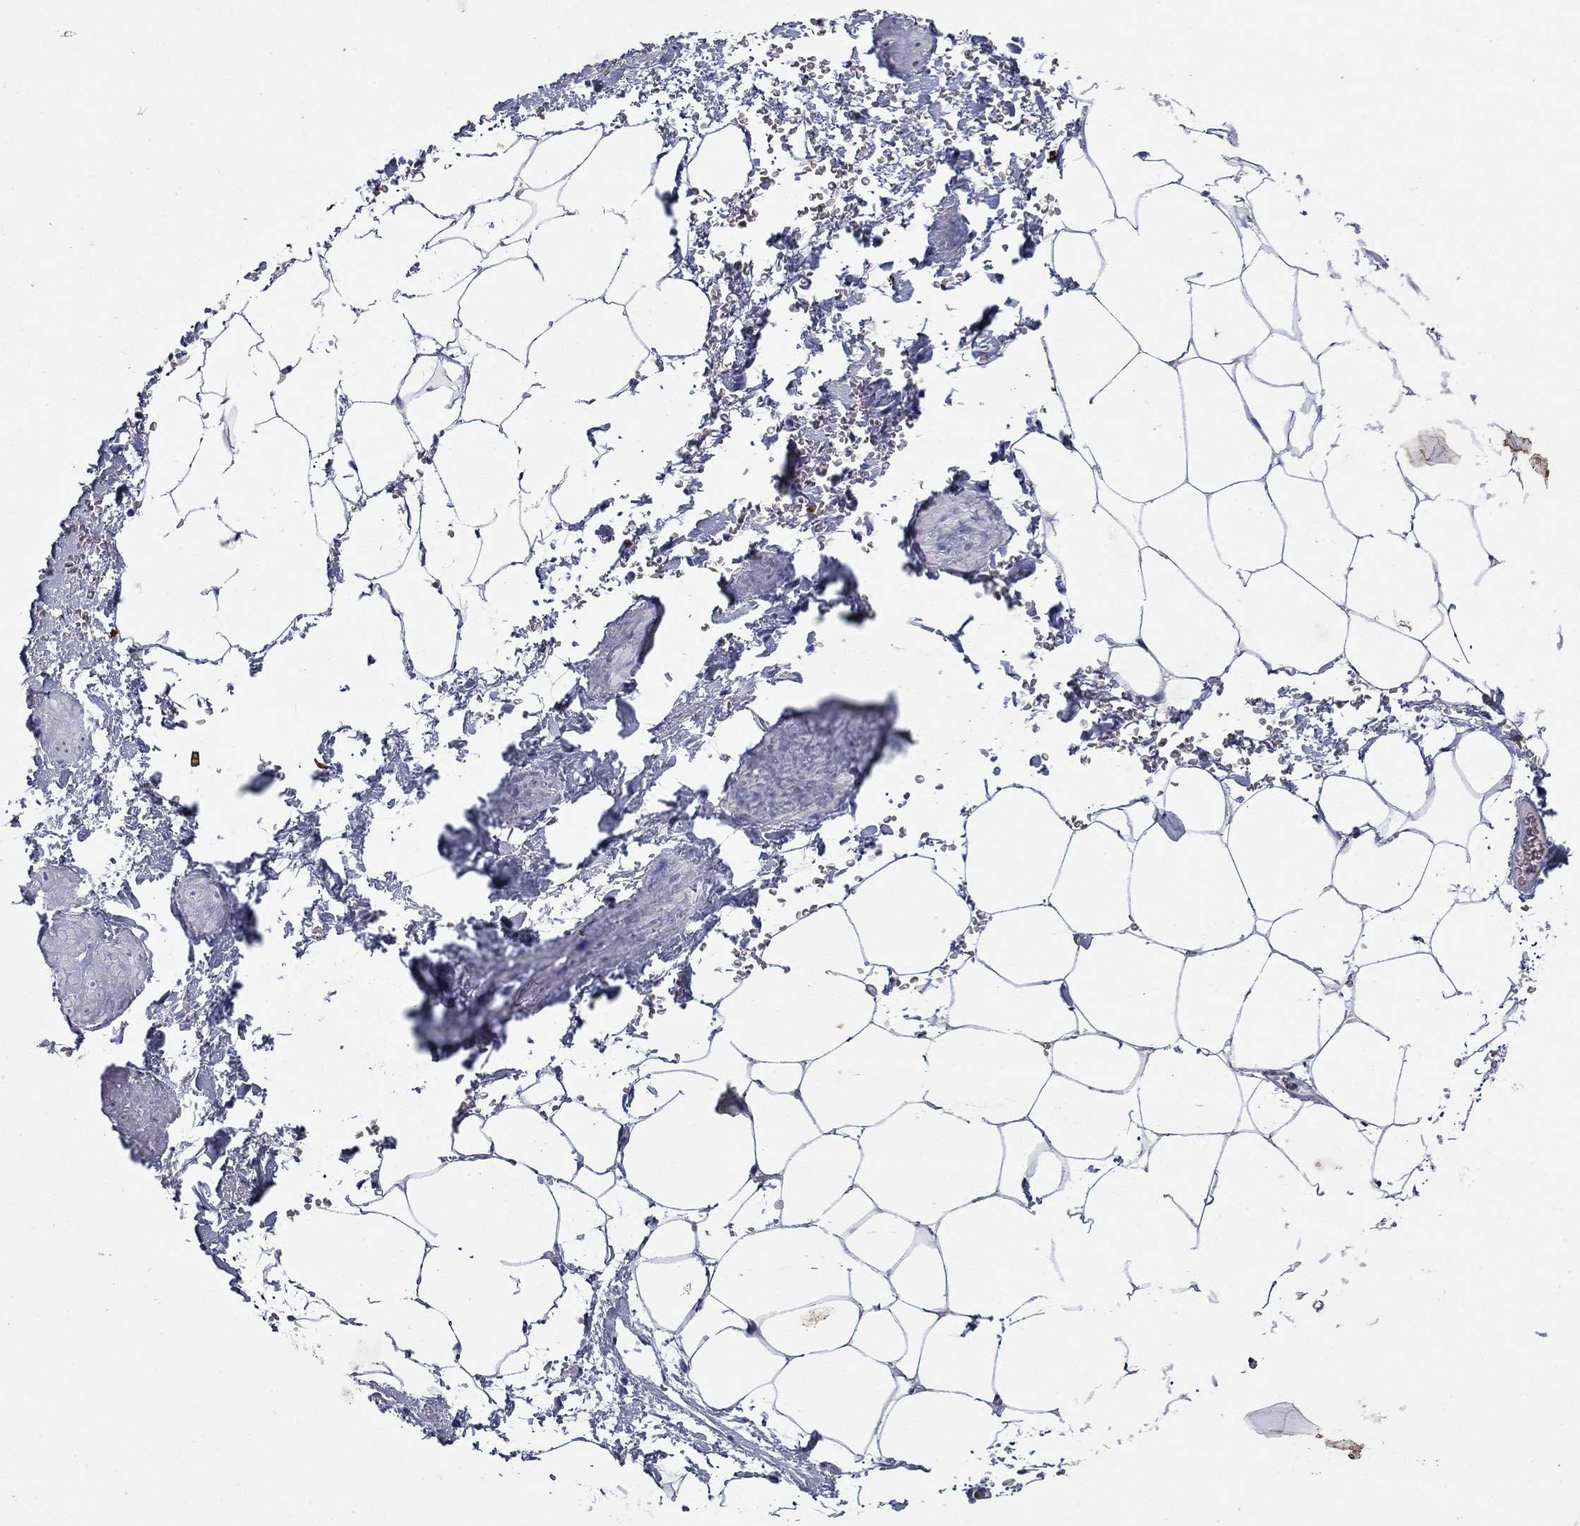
{"staining": {"intensity": "negative", "quantity": "none", "location": "none"}, "tissue": "adipose tissue", "cell_type": "Adipocytes", "image_type": "normal", "snomed": [{"axis": "morphology", "description": "Normal tissue, NOS"}, {"axis": "topography", "description": "Soft tissue"}, {"axis": "topography", "description": "Adipose tissue"}, {"axis": "topography", "description": "Vascular tissue"}, {"axis": "topography", "description": "Peripheral nerve tissue"}], "caption": "An immunohistochemistry (IHC) micrograph of unremarkable adipose tissue is shown. There is no staining in adipocytes of adipose tissue.", "gene": "KRT75", "patient": {"sex": "male", "age": 68}}